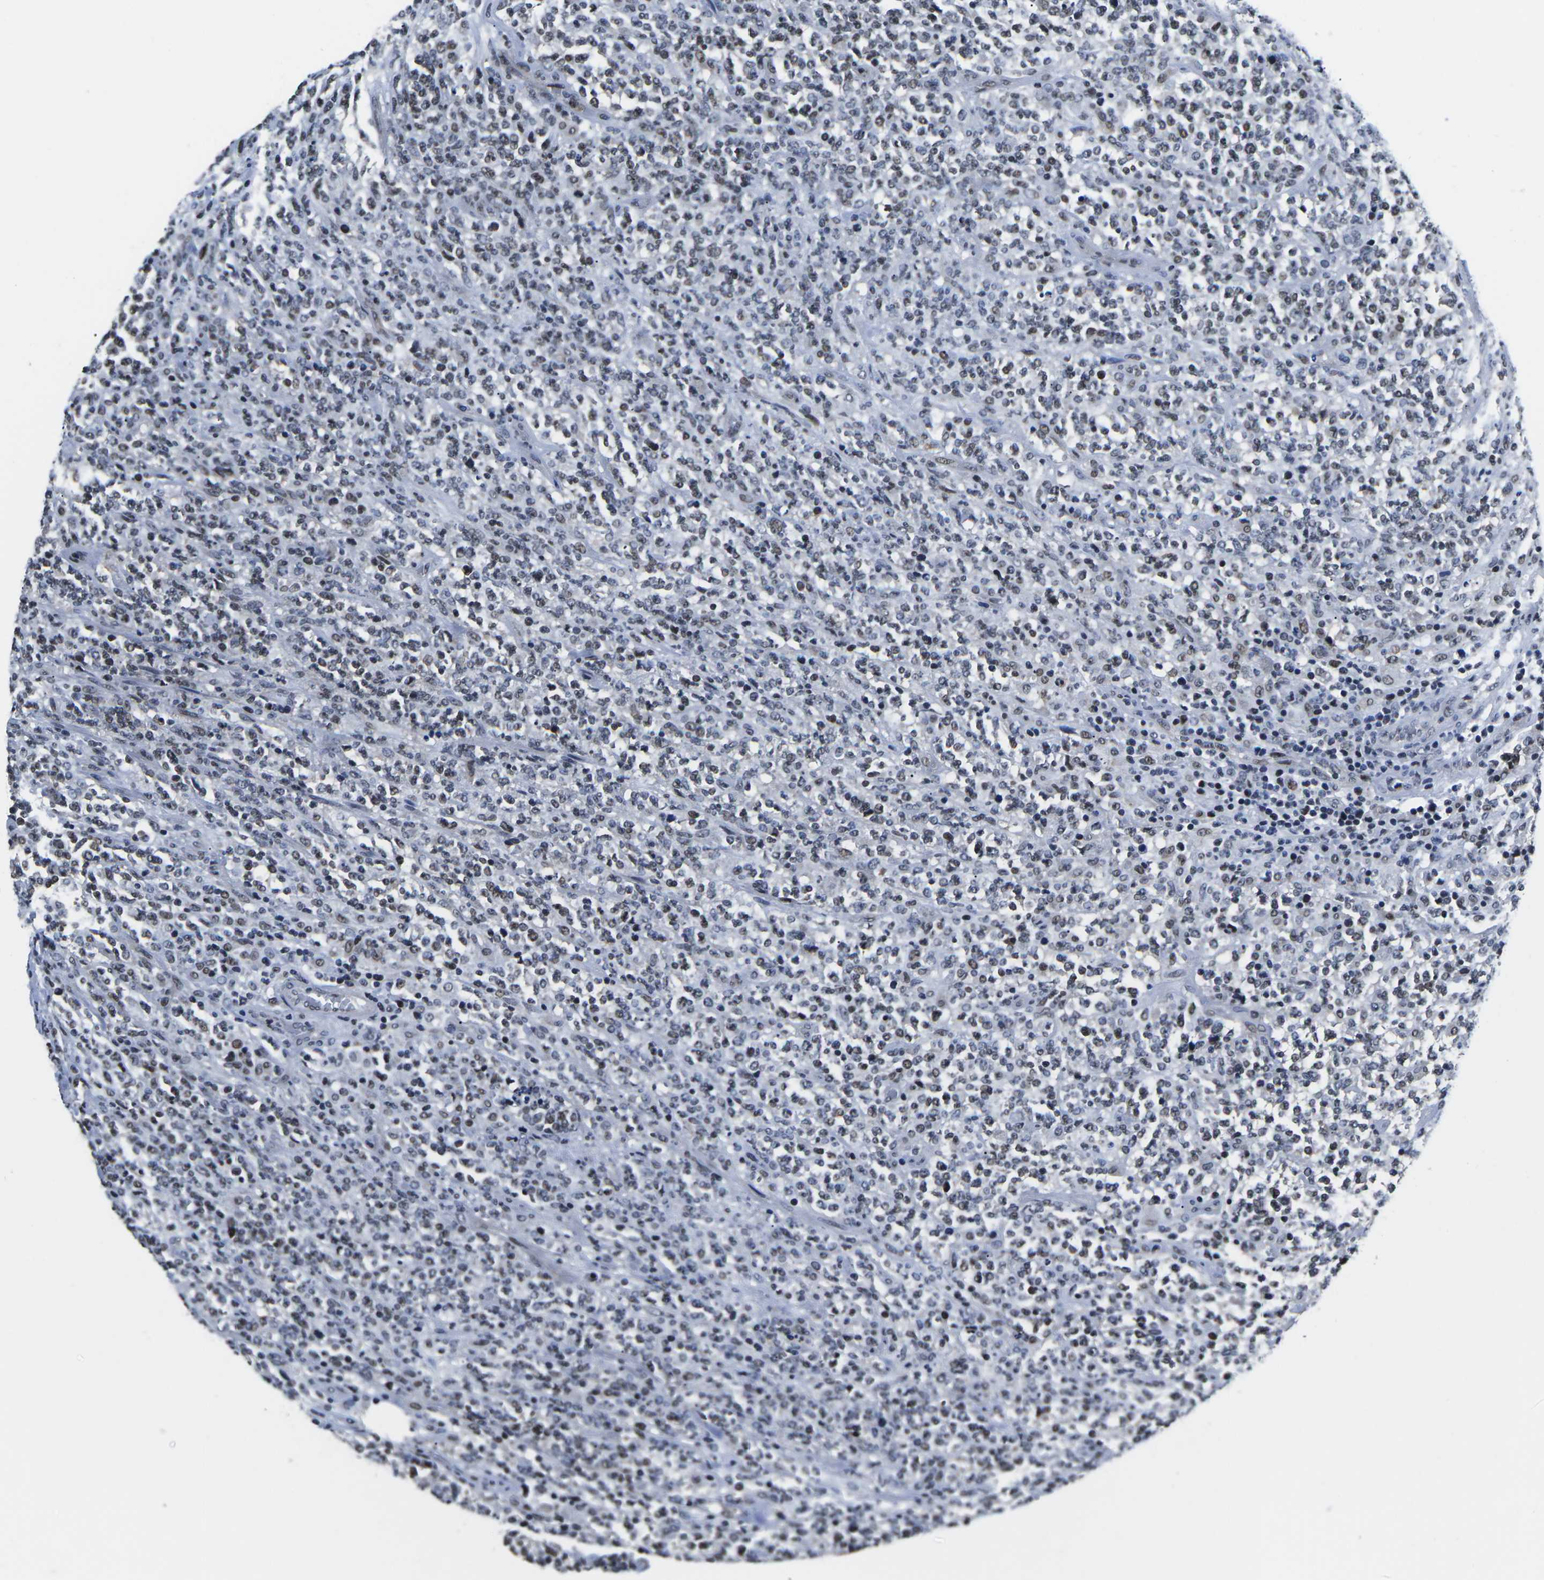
{"staining": {"intensity": "moderate", "quantity": "25%-75%", "location": "nuclear"}, "tissue": "lymphoma", "cell_type": "Tumor cells", "image_type": "cancer", "snomed": [{"axis": "morphology", "description": "Malignant lymphoma, non-Hodgkin's type, High grade"}, {"axis": "topography", "description": "Soft tissue"}], "caption": "Immunohistochemical staining of lymphoma shows medium levels of moderate nuclear protein staining in about 25%-75% of tumor cells.", "gene": "CDC73", "patient": {"sex": "male", "age": 18}}